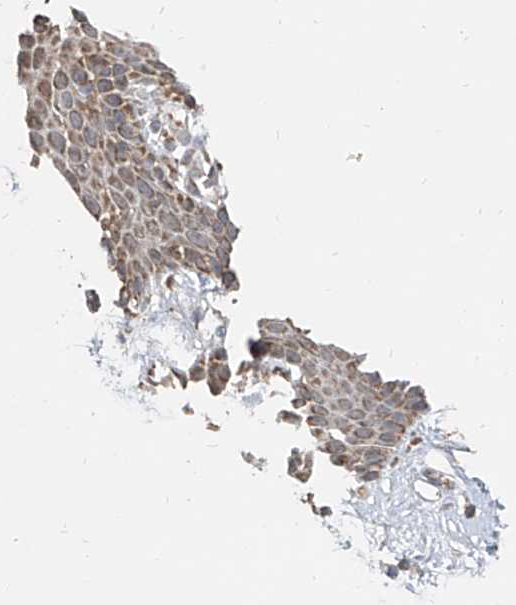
{"staining": {"intensity": "moderate", "quantity": "25%-75%", "location": "cytoplasmic/membranous"}, "tissue": "vagina", "cell_type": "Squamous epithelial cells", "image_type": "normal", "snomed": [{"axis": "morphology", "description": "Normal tissue, NOS"}, {"axis": "topography", "description": "Vagina"}], "caption": "The immunohistochemical stain highlights moderate cytoplasmic/membranous staining in squamous epithelial cells of unremarkable vagina. The staining was performed using DAB to visualize the protein expression in brown, while the nuclei were stained in blue with hematoxylin (Magnification: 20x).", "gene": "AIM2", "patient": {"sex": "female", "age": 32}}